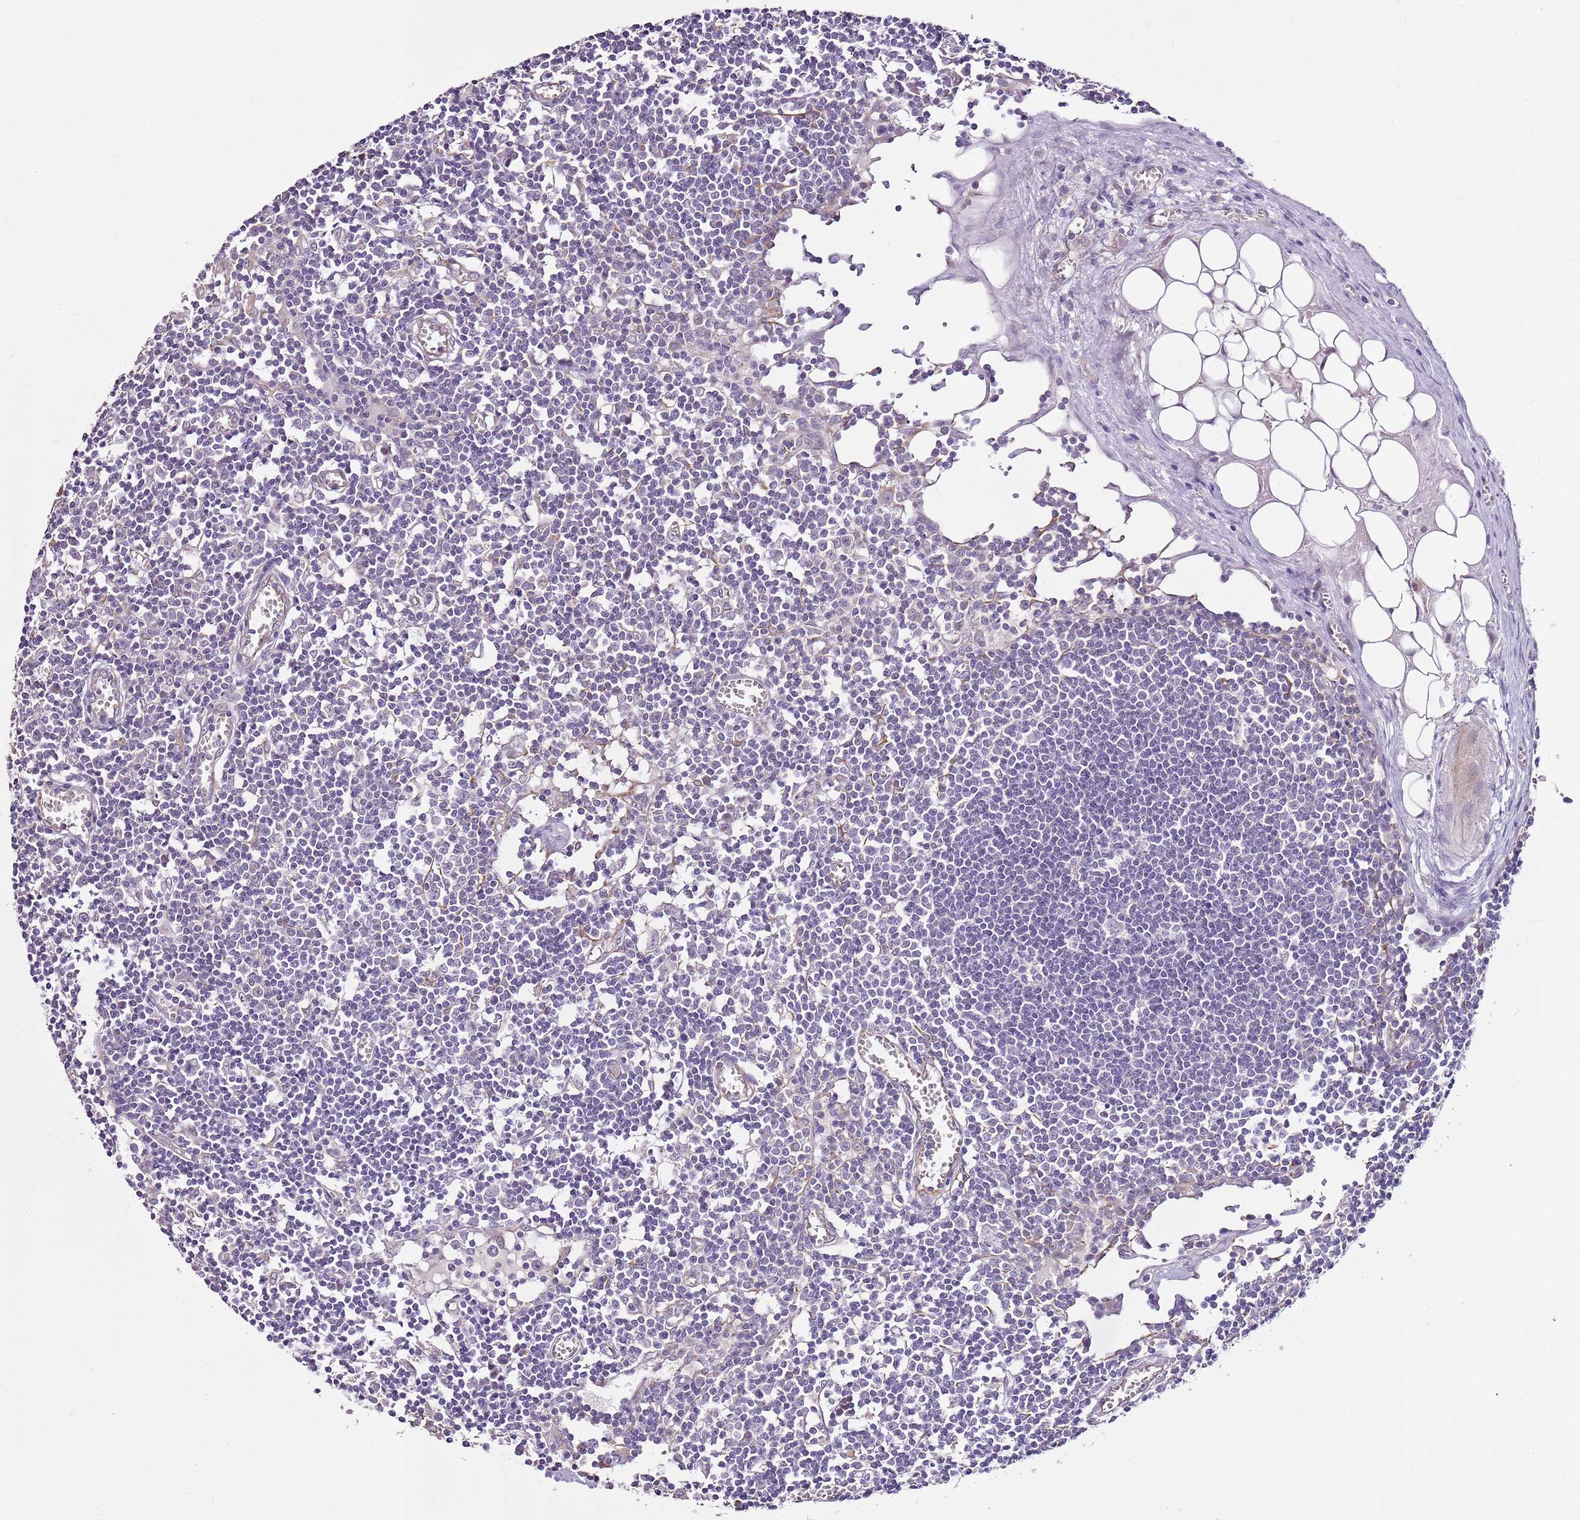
{"staining": {"intensity": "negative", "quantity": "none", "location": "none"}, "tissue": "lymph node", "cell_type": "Germinal center cells", "image_type": "normal", "snomed": [{"axis": "morphology", "description": "Normal tissue, NOS"}, {"axis": "topography", "description": "Lymph node"}], "caption": "An image of human lymph node is negative for staining in germinal center cells. The staining is performed using DAB brown chromogen with nuclei counter-stained in using hematoxylin.", "gene": "CMKLR1", "patient": {"sex": "female", "age": 11}}